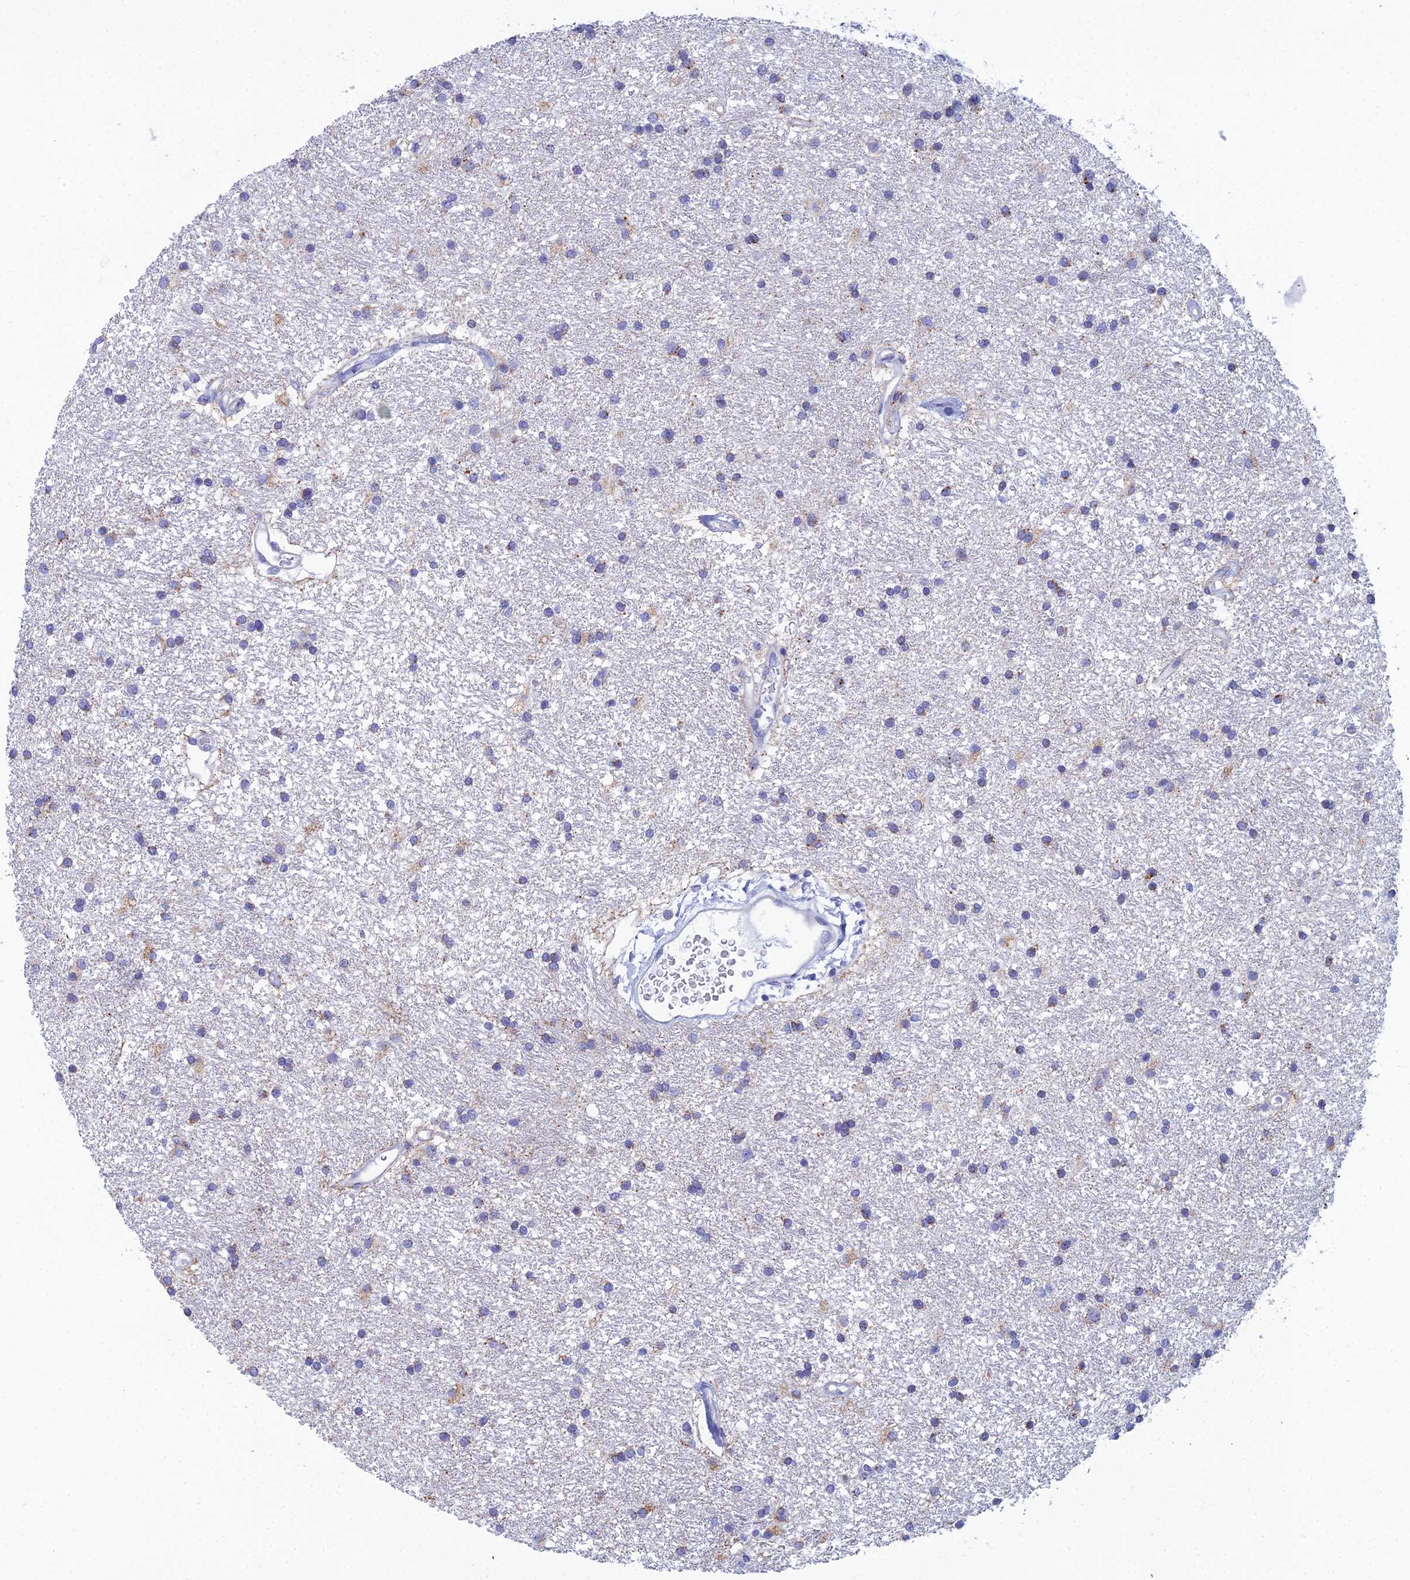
{"staining": {"intensity": "negative", "quantity": "none", "location": "none"}, "tissue": "glioma", "cell_type": "Tumor cells", "image_type": "cancer", "snomed": [{"axis": "morphology", "description": "Glioma, malignant, High grade"}, {"axis": "topography", "description": "Brain"}], "caption": "Immunohistochemistry histopathology image of human high-grade glioma (malignant) stained for a protein (brown), which demonstrates no positivity in tumor cells.", "gene": "CFAP210", "patient": {"sex": "male", "age": 77}}